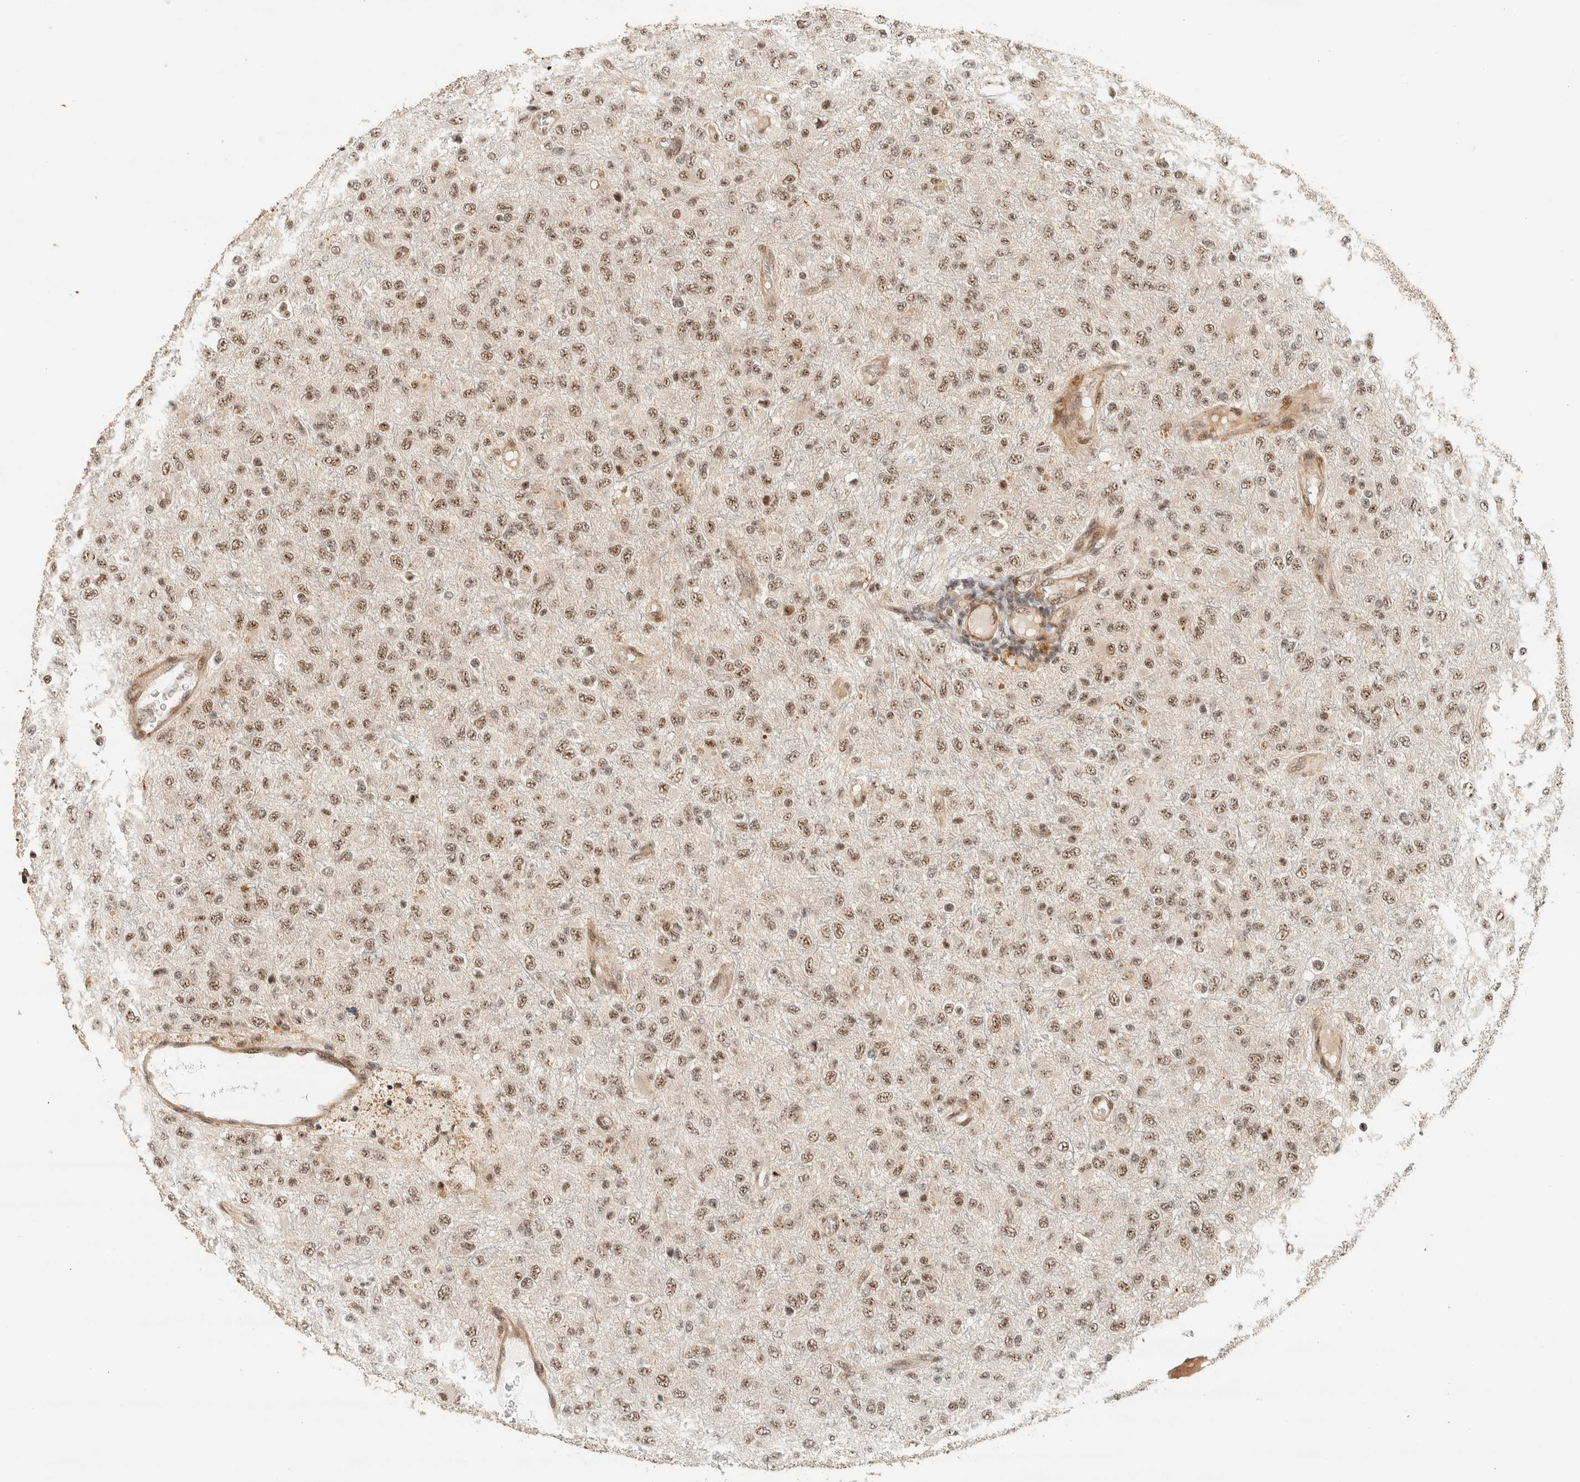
{"staining": {"intensity": "weak", "quantity": ">75%", "location": "nuclear"}, "tissue": "glioma", "cell_type": "Tumor cells", "image_type": "cancer", "snomed": [{"axis": "morphology", "description": "Glioma, malignant, High grade"}, {"axis": "topography", "description": "pancreas cauda"}], "caption": "Human glioma stained with a brown dye demonstrates weak nuclear positive staining in approximately >75% of tumor cells.", "gene": "SIK1", "patient": {"sex": "male", "age": 60}}